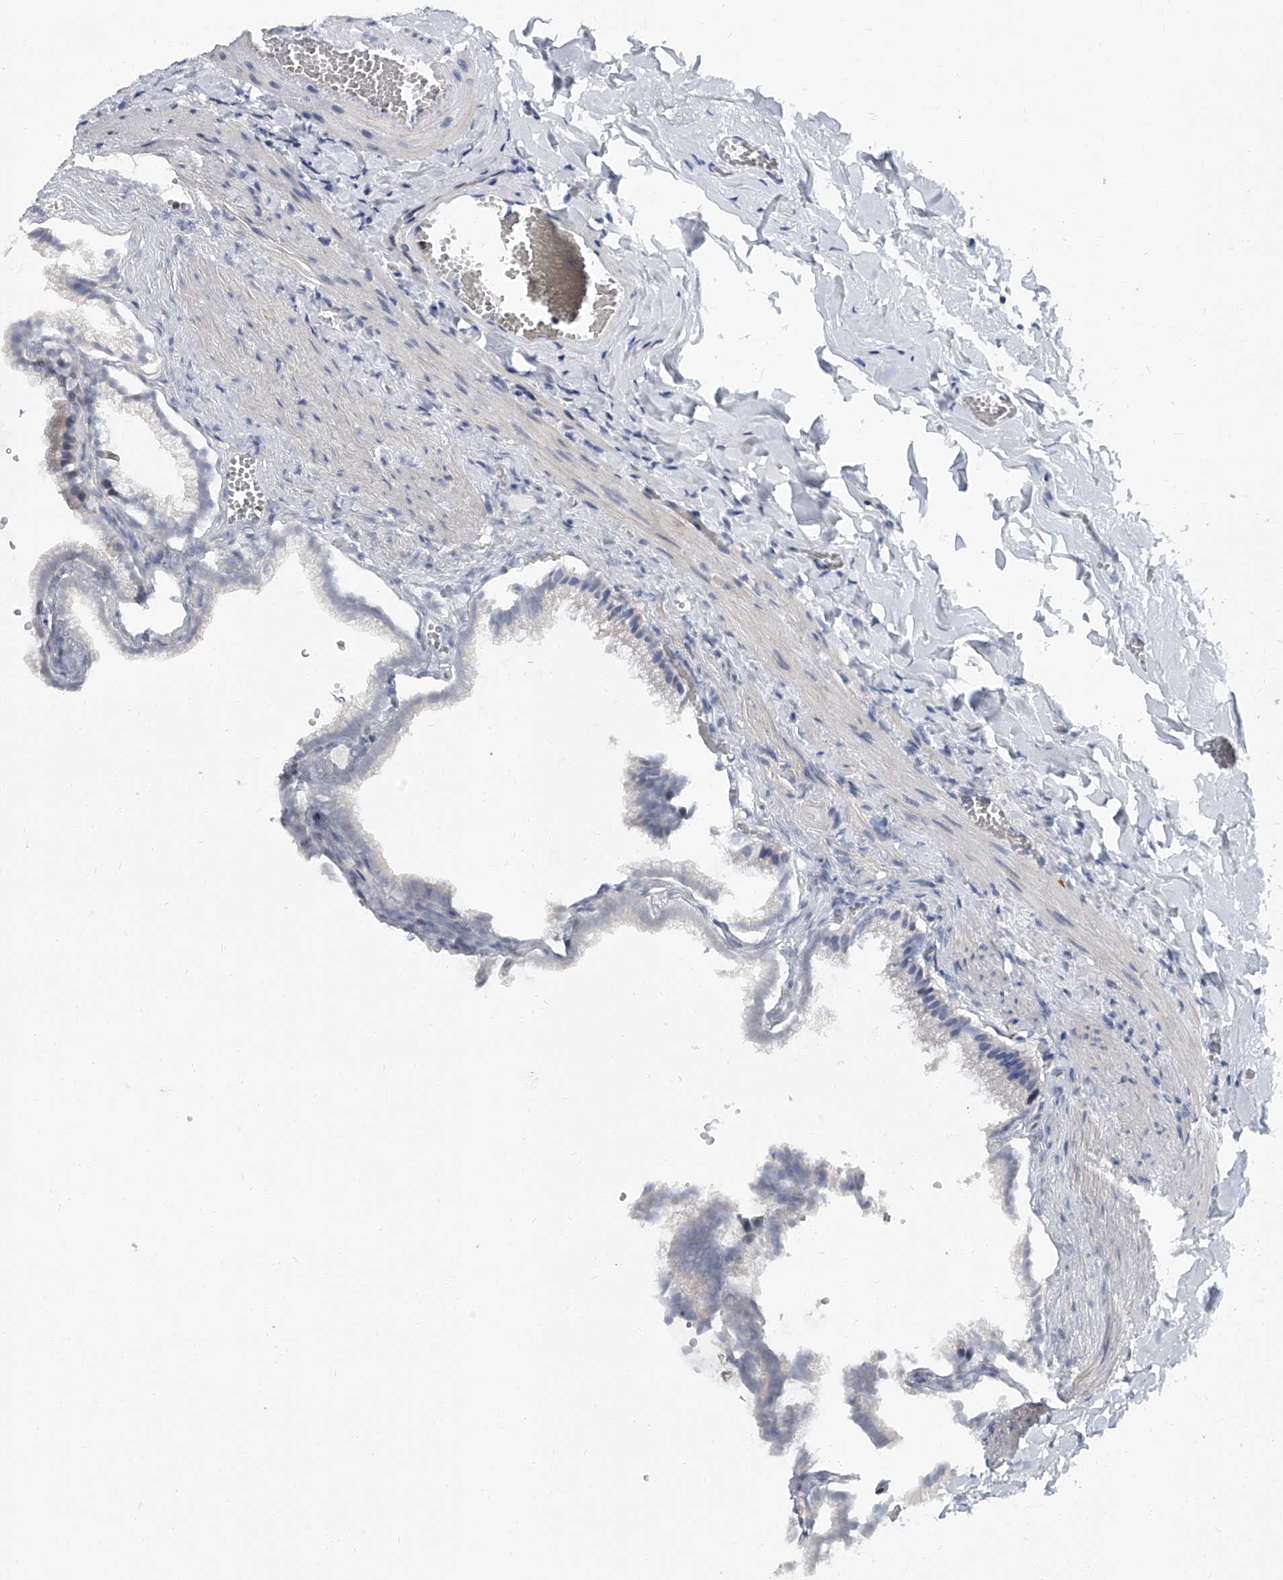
{"staining": {"intensity": "negative", "quantity": "none", "location": "none"}, "tissue": "gallbladder", "cell_type": "Glandular cells", "image_type": "normal", "snomed": [{"axis": "morphology", "description": "Normal tissue, NOS"}, {"axis": "topography", "description": "Gallbladder"}], "caption": "High power microscopy histopathology image of an IHC histopathology image of normal gallbladder, revealing no significant expression in glandular cells.", "gene": "KIRREL1", "patient": {"sex": "male", "age": 38}}